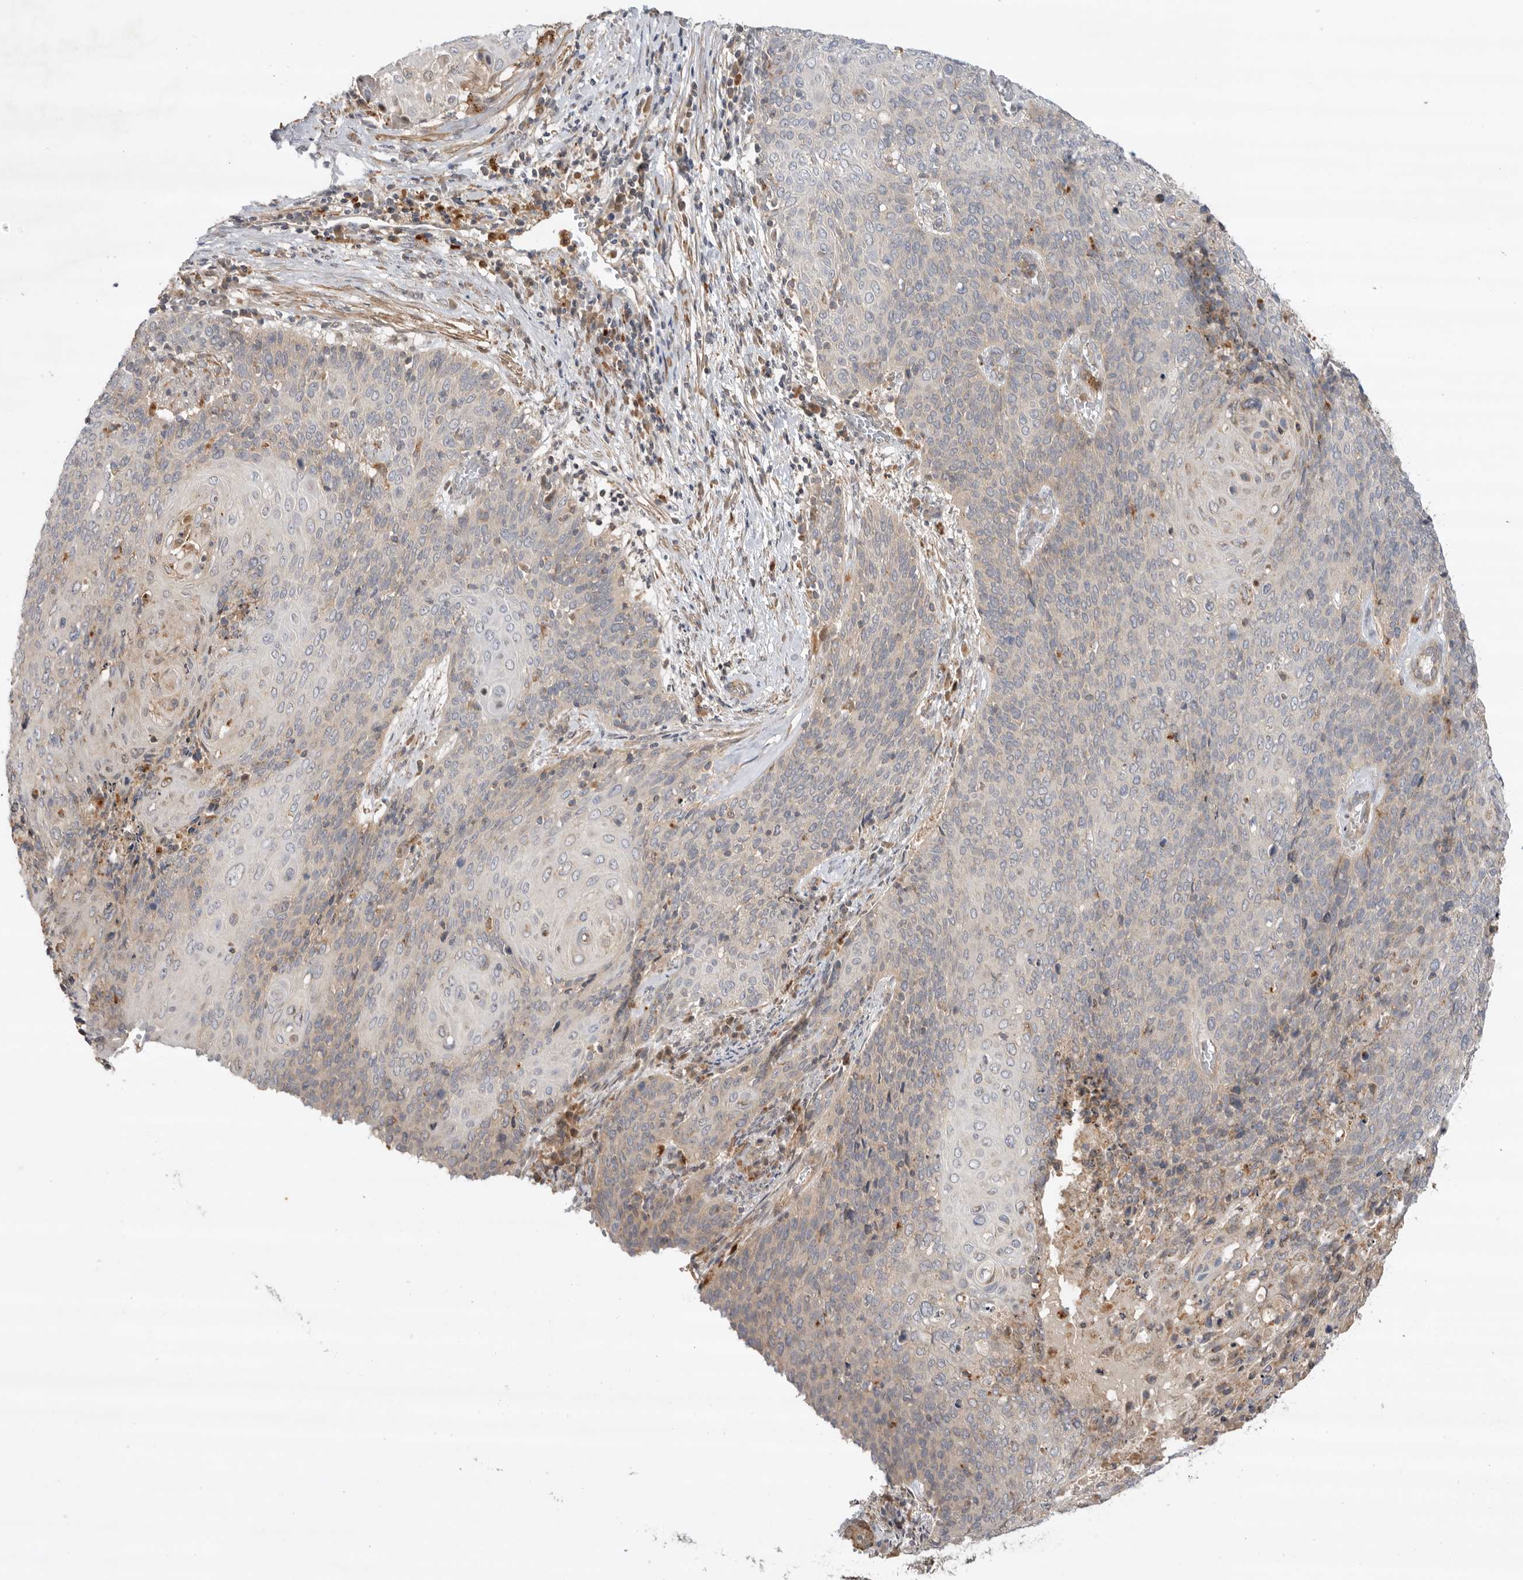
{"staining": {"intensity": "weak", "quantity": "<25%", "location": "cytoplasmic/membranous"}, "tissue": "cervical cancer", "cell_type": "Tumor cells", "image_type": "cancer", "snomed": [{"axis": "morphology", "description": "Squamous cell carcinoma, NOS"}, {"axis": "topography", "description": "Cervix"}], "caption": "IHC of squamous cell carcinoma (cervical) reveals no expression in tumor cells. Brightfield microscopy of IHC stained with DAB (brown) and hematoxylin (blue), captured at high magnification.", "gene": "GNE", "patient": {"sex": "female", "age": 39}}